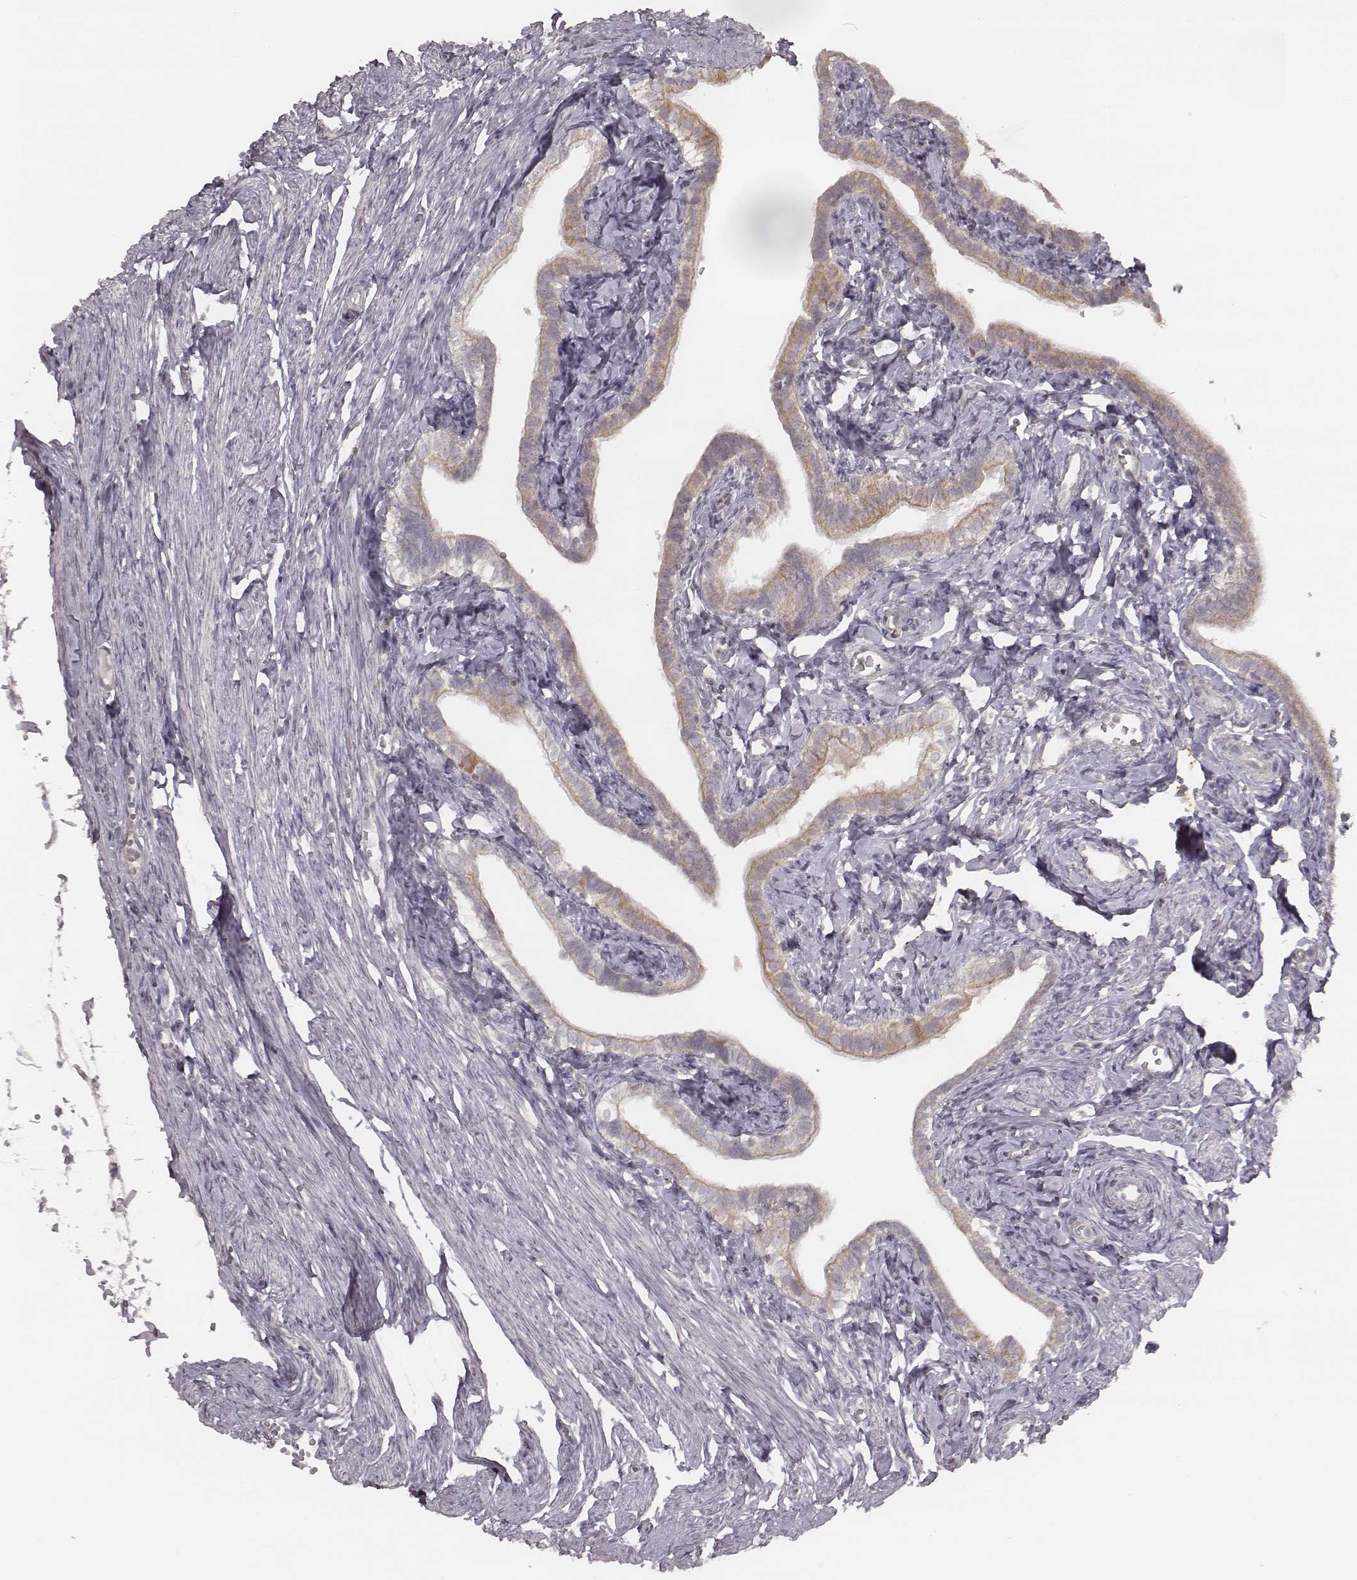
{"staining": {"intensity": "weak", "quantity": ">75%", "location": "cytoplasmic/membranous"}, "tissue": "fallopian tube", "cell_type": "Glandular cells", "image_type": "normal", "snomed": [{"axis": "morphology", "description": "Normal tissue, NOS"}, {"axis": "topography", "description": "Fallopian tube"}], "caption": "This is a histology image of immunohistochemistry (IHC) staining of normal fallopian tube, which shows weak expression in the cytoplasmic/membranous of glandular cells.", "gene": "TDRD5", "patient": {"sex": "female", "age": 41}}